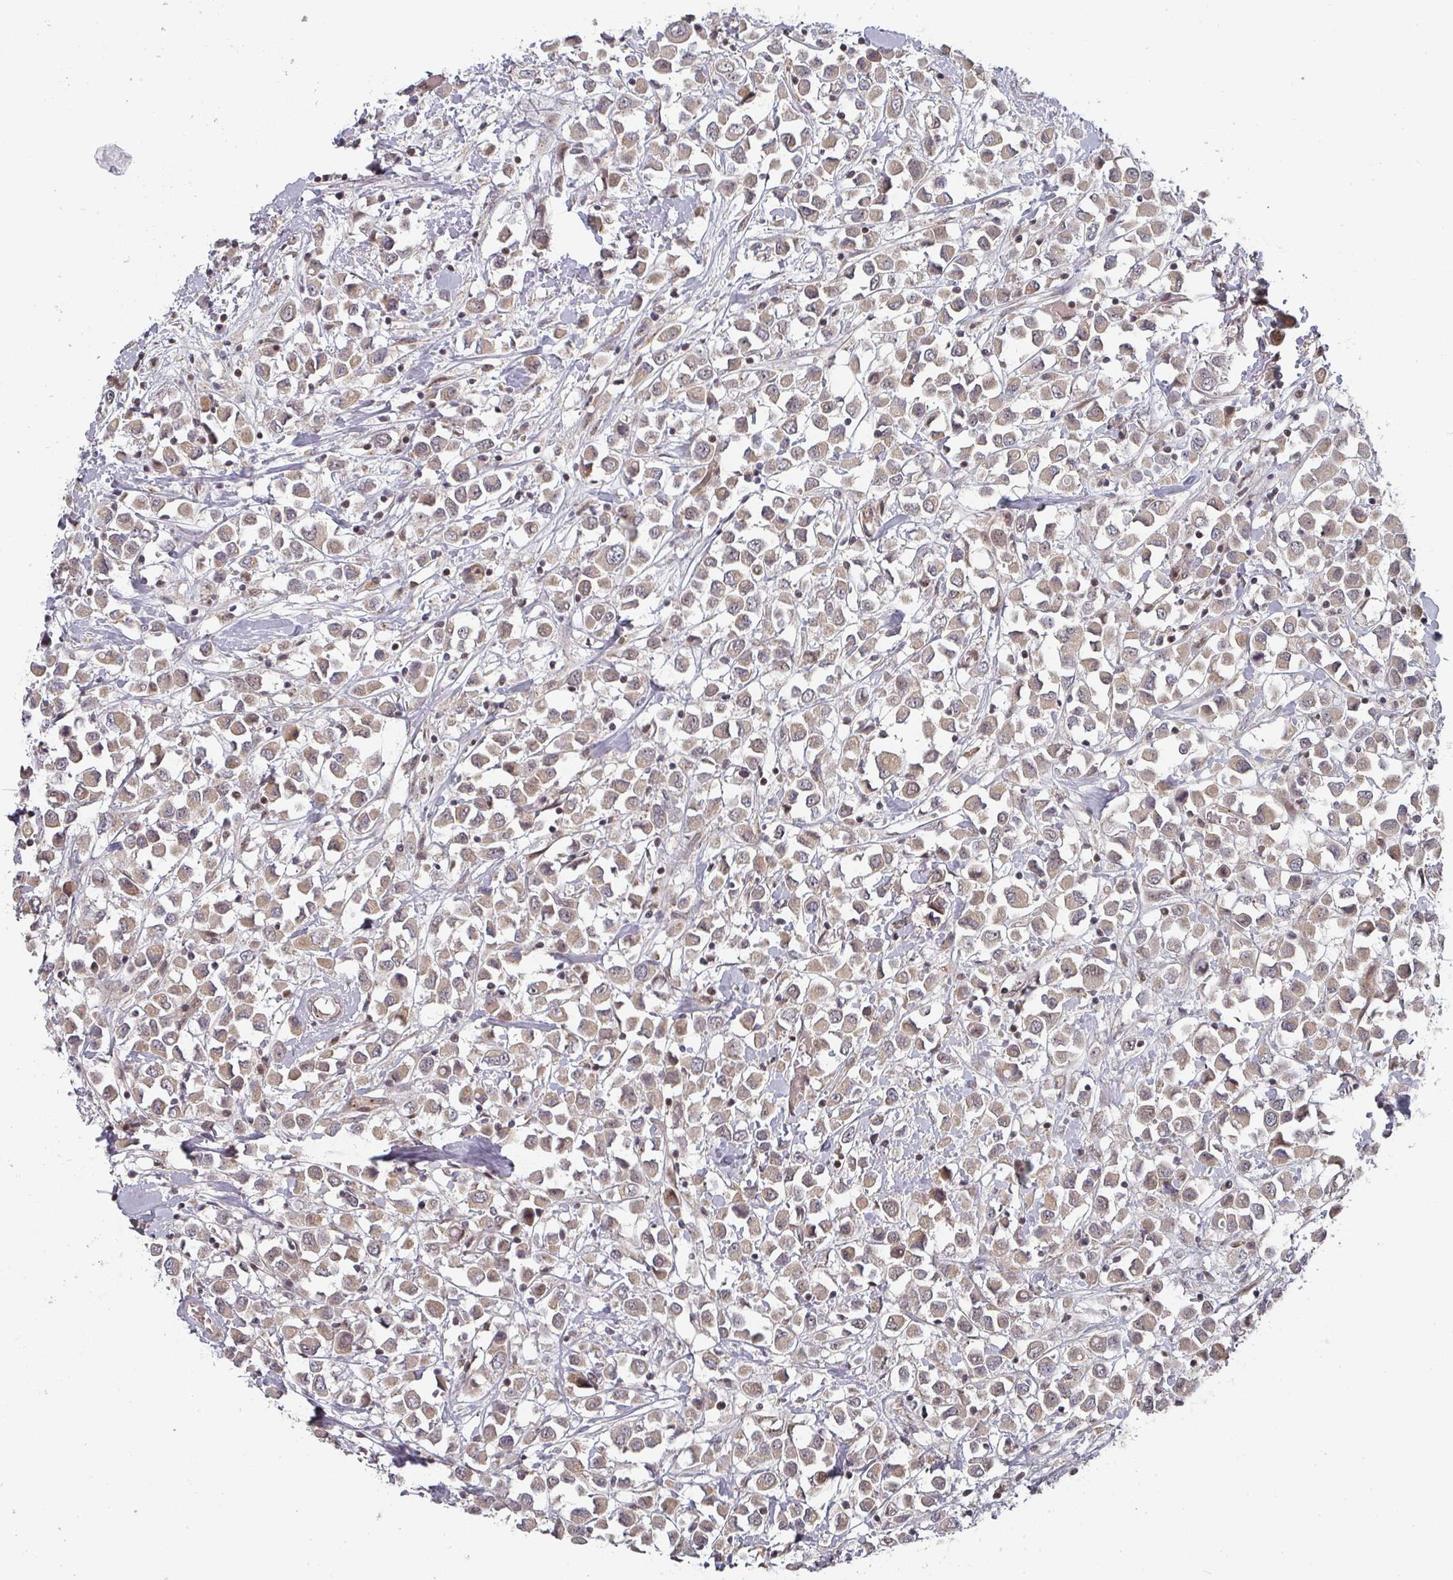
{"staining": {"intensity": "moderate", "quantity": ">75%", "location": "cytoplasmic/membranous"}, "tissue": "breast cancer", "cell_type": "Tumor cells", "image_type": "cancer", "snomed": [{"axis": "morphology", "description": "Duct carcinoma"}, {"axis": "topography", "description": "Breast"}], "caption": "Immunohistochemistry image of neoplastic tissue: human breast cancer stained using immunohistochemistry reveals medium levels of moderate protein expression localized specifically in the cytoplasmic/membranous of tumor cells, appearing as a cytoplasmic/membranous brown color.", "gene": "KIF1C", "patient": {"sex": "female", "age": 61}}